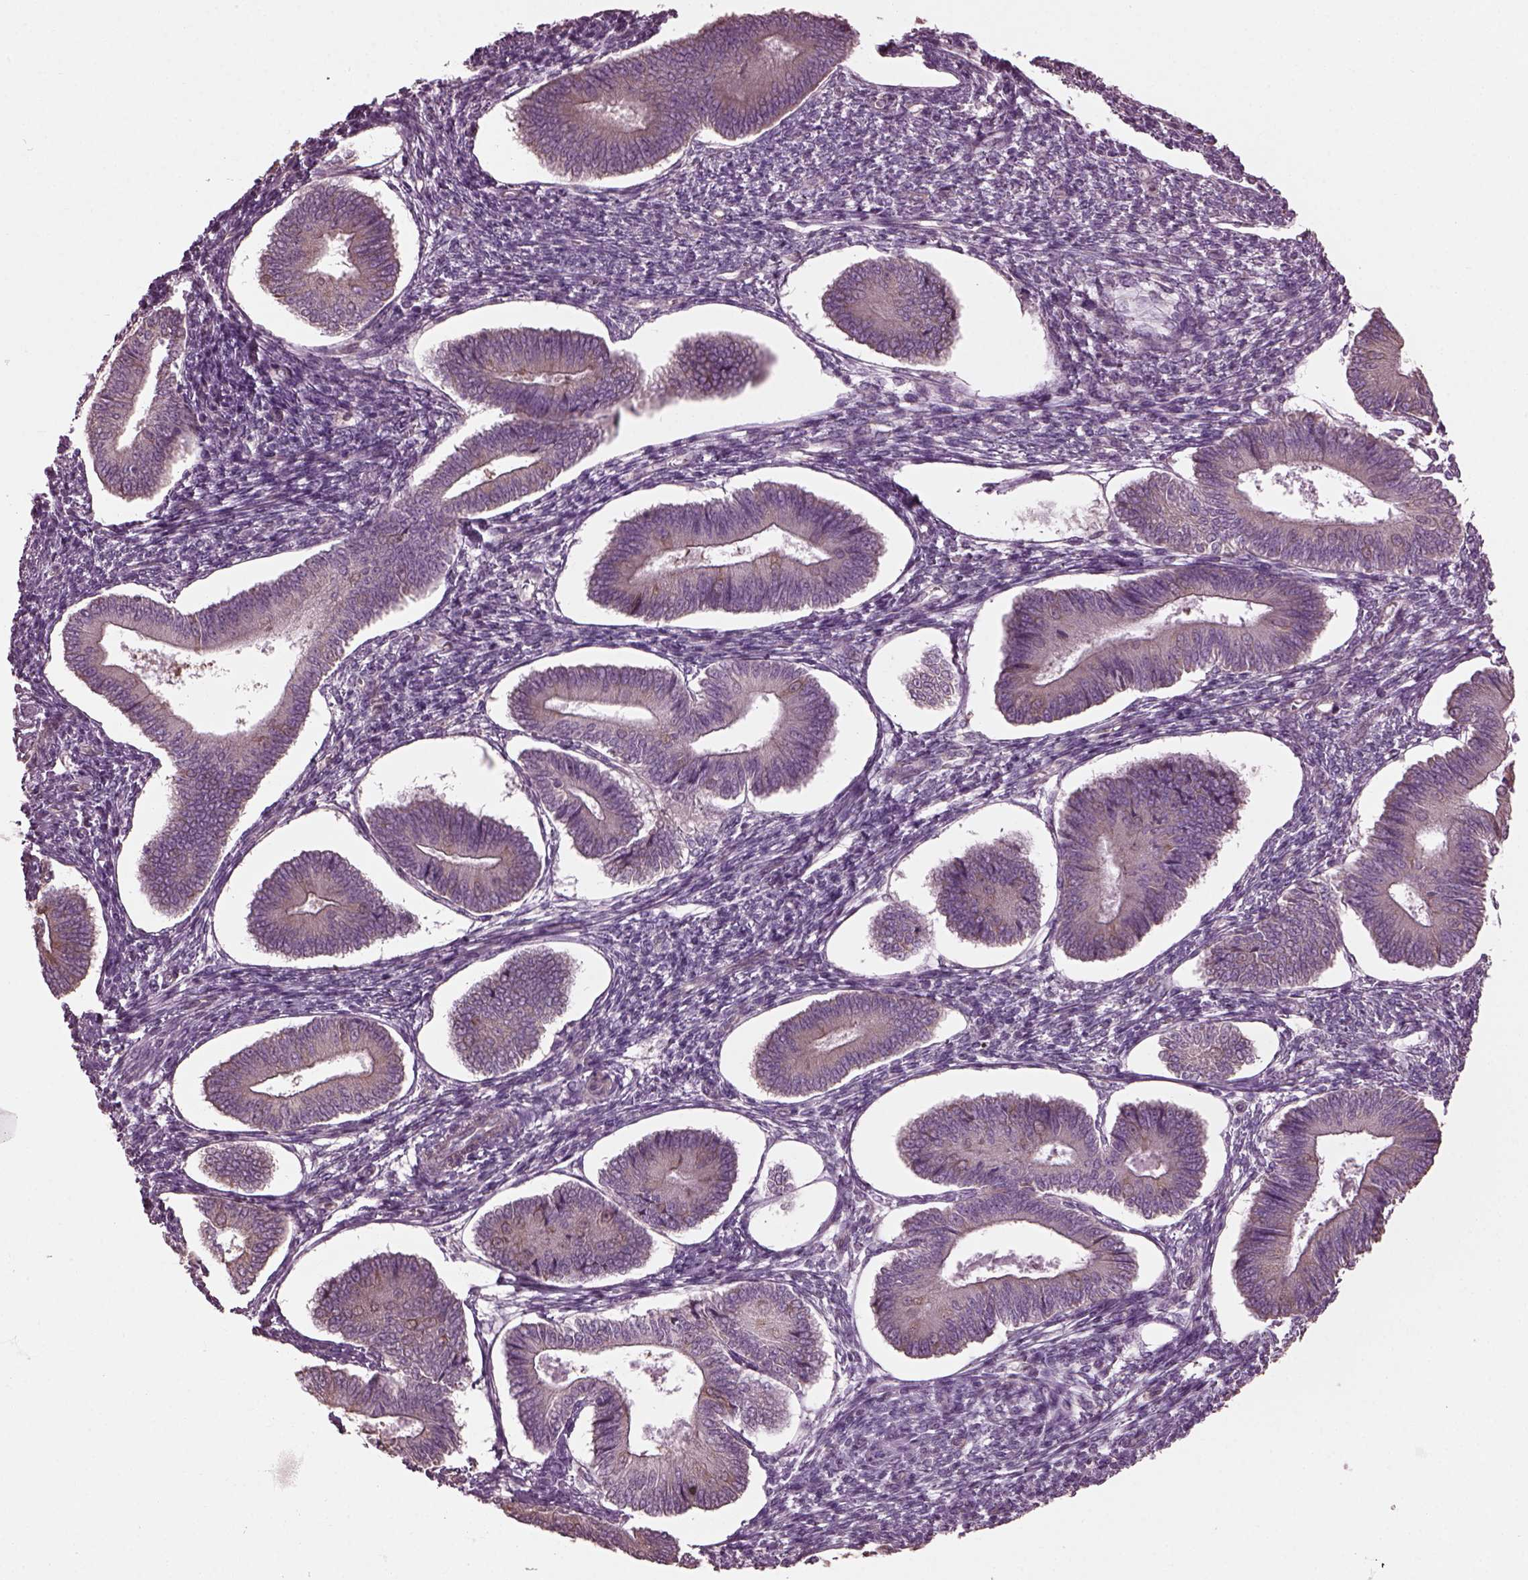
{"staining": {"intensity": "negative", "quantity": "none", "location": "none"}, "tissue": "endometrium", "cell_type": "Cells in endometrial stroma", "image_type": "normal", "snomed": [{"axis": "morphology", "description": "Normal tissue, NOS"}, {"axis": "topography", "description": "Endometrium"}], "caption": "High magnification brightfield microscopy of unremarkable endometrium stained with DAB (brown) and counterstained with hematoxylin (blue): cells in endometrial stroma show no significant expression. The staining is performed using DAB brown chromogen with nuclei counter-stained in using hematoxylin.", "gene": "CABP5", "patient": {"sex": "female", "age": 42}}